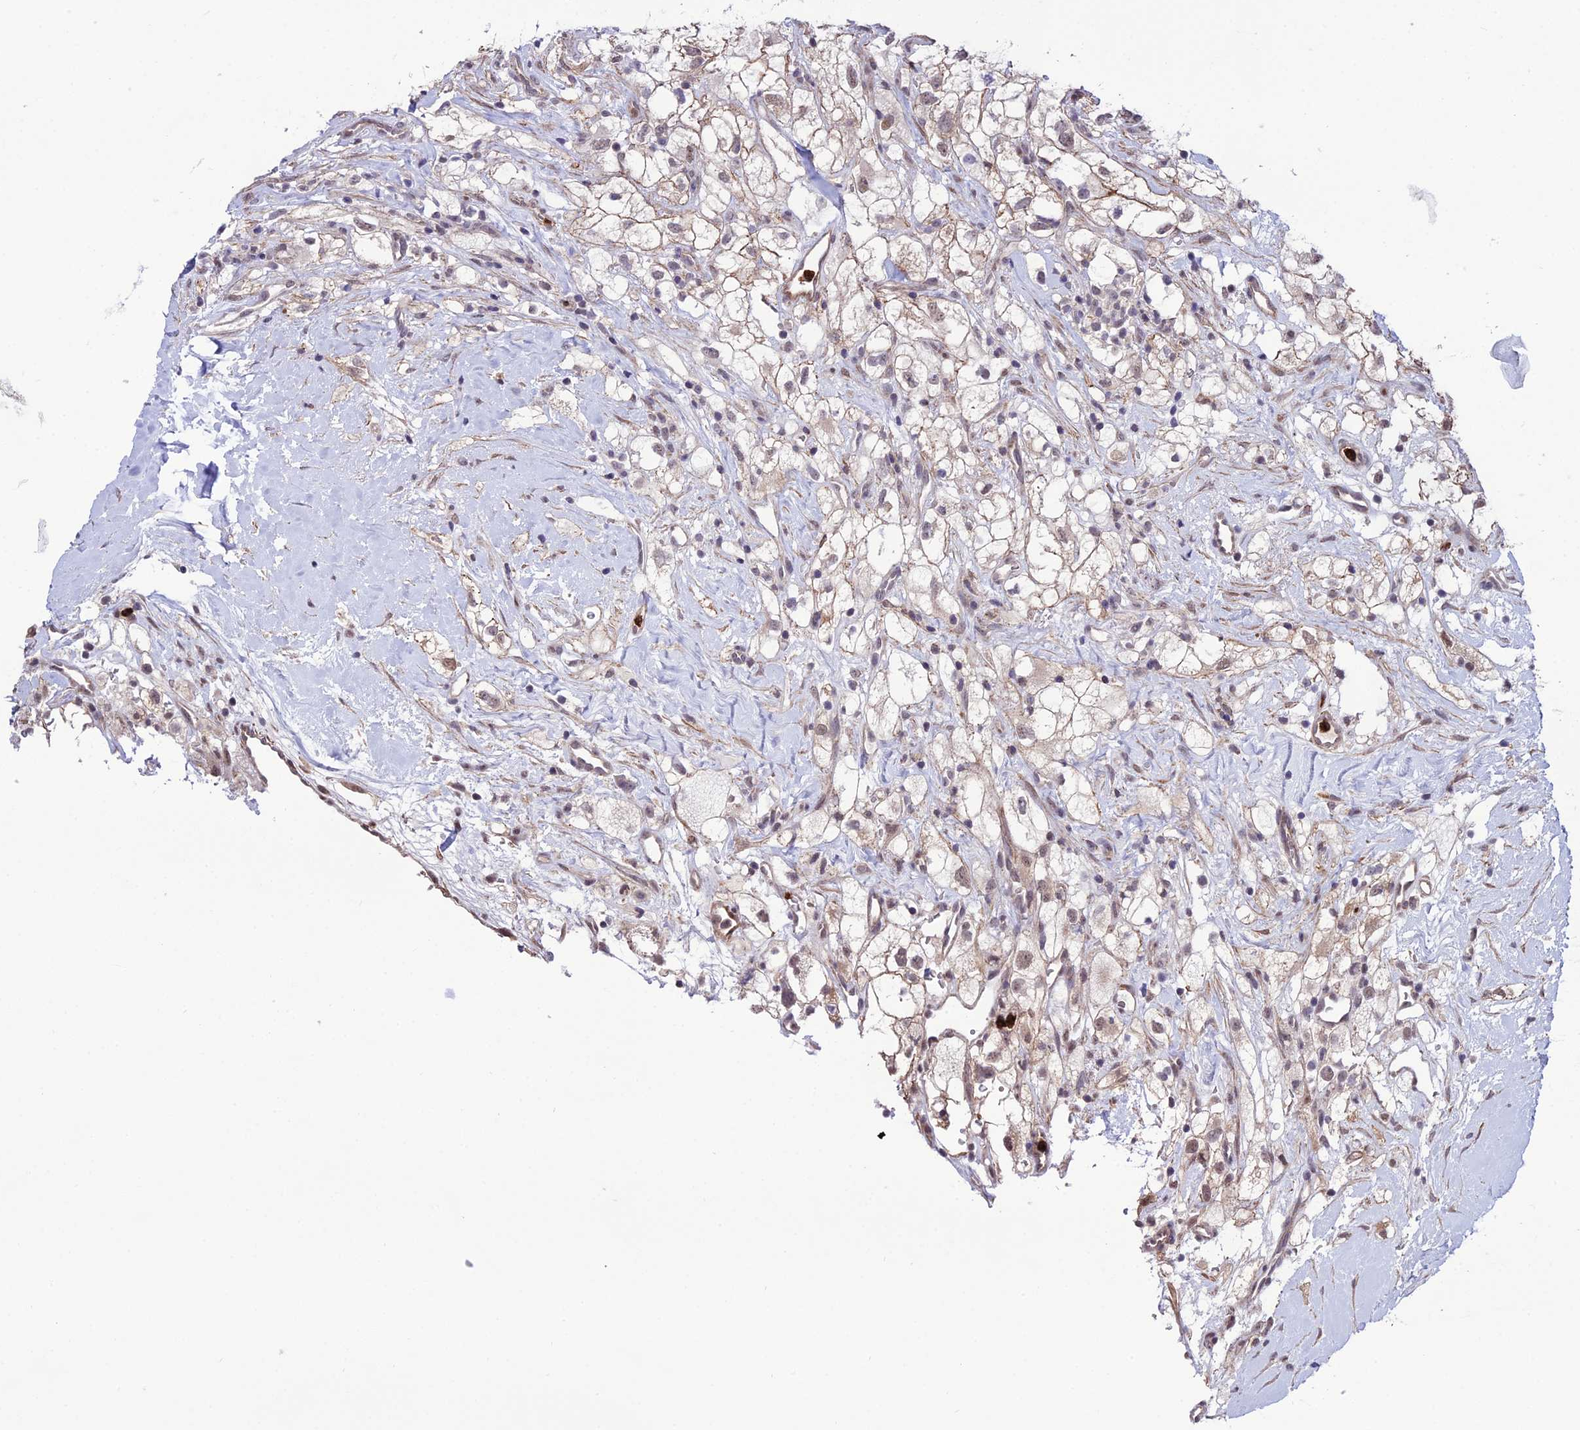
{"staining": {"intensity": "weak", "quantity": "25%-75%", "location": "cytoplasmic/membranous,nuclear"}, "tissue": "renal cancer", "cell_type": "Tumor cells", "image_type": "cancer", "snomed": [{"axis": "morphology", "description": "Adenocarcinoma, NOS"}, {"axis": "topography", "description": "Kidney"}], "caption": "High-power microscopy captured an immunohistochemistry micrograph of adenocarcinoma (renal), revealing weak cytoplasmic/membranous and nuclear positivity in about 25%-75% of tumor cells.", "gene": "COL6A6", "patient": {"sex": "male", "age": 59}}